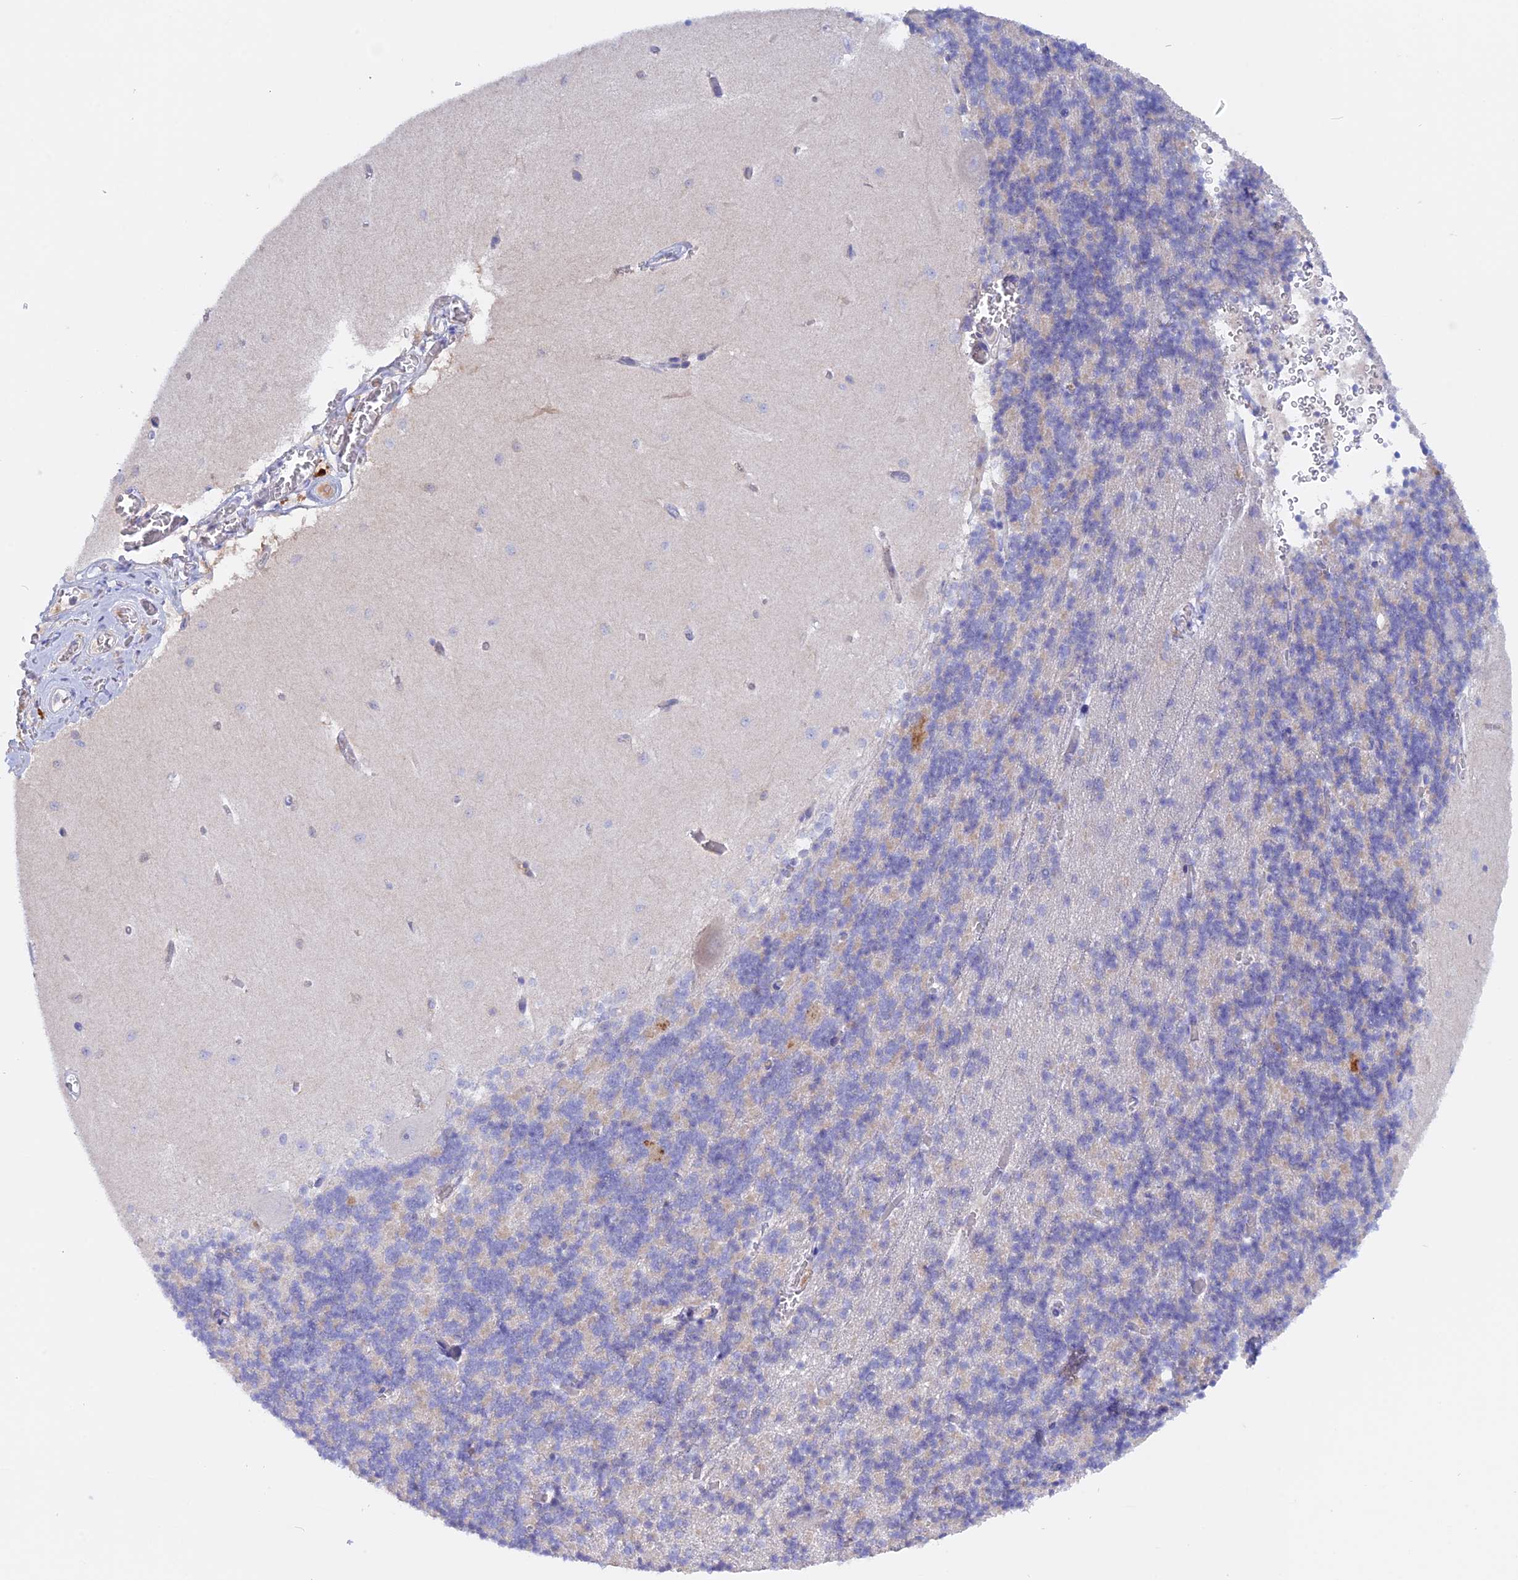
{"staining": {"intensity": "negative", "quantity": "none", "location": "none"}, "tissue": "cerebellum", "cell_type": "Cells in granular layer", "image_type": "normal", "snomed": [{"axis": "morphology", "description": "Normal tissue, NOS"}, {"axis": "topography", "description": "Cerebellum"}], "caption": "Immunohistochemical staining of unremarkable human cerebellum demonstrates no significant staining in cells in granular layer. (Immunohistochemistry, brightfield microscopy, high magnification).", "gene": "ADGRA1", "patient": {"sex": "male", "age": 37}}